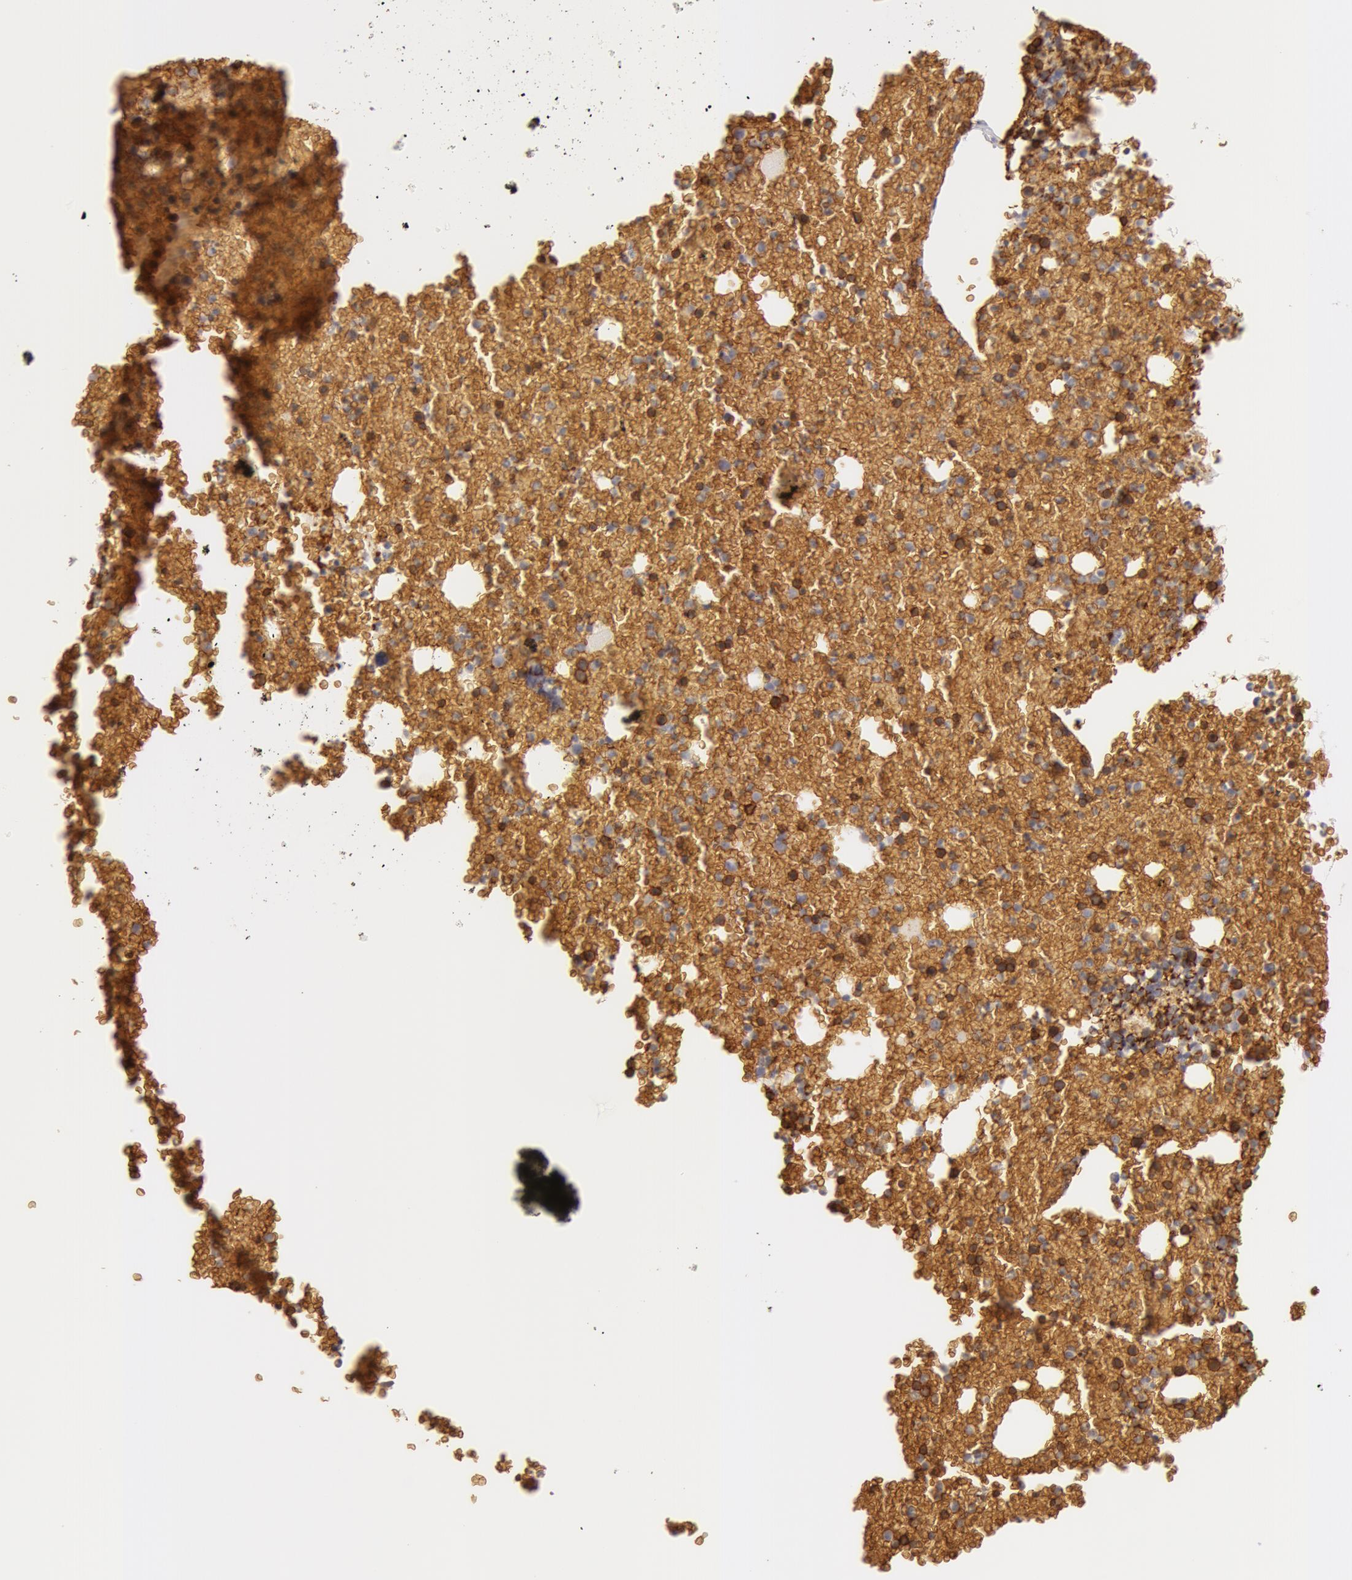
{"staining": {"intensity": "strong", "quantity": "25%-75%", "location": "cytoplasmic/membranous"}, "tissue": "bone marrow", "cell_type": "Hematopoietic cells", "image_type": "normal", "snomed": [{"axis": "morphology", "description": "Normal tissue, NOS"}, {"axis": "topography", "description": "Bone marrow"}], "caption": "This is a histology image of immunohistochemistry (IHC) staining of unremarkable bone marrow, which shows strong expression in the cytoplasmic/membranous of hematopoietic cells.", "gene": "AQP1", "patient": {"sex": "female", "age": 41}}